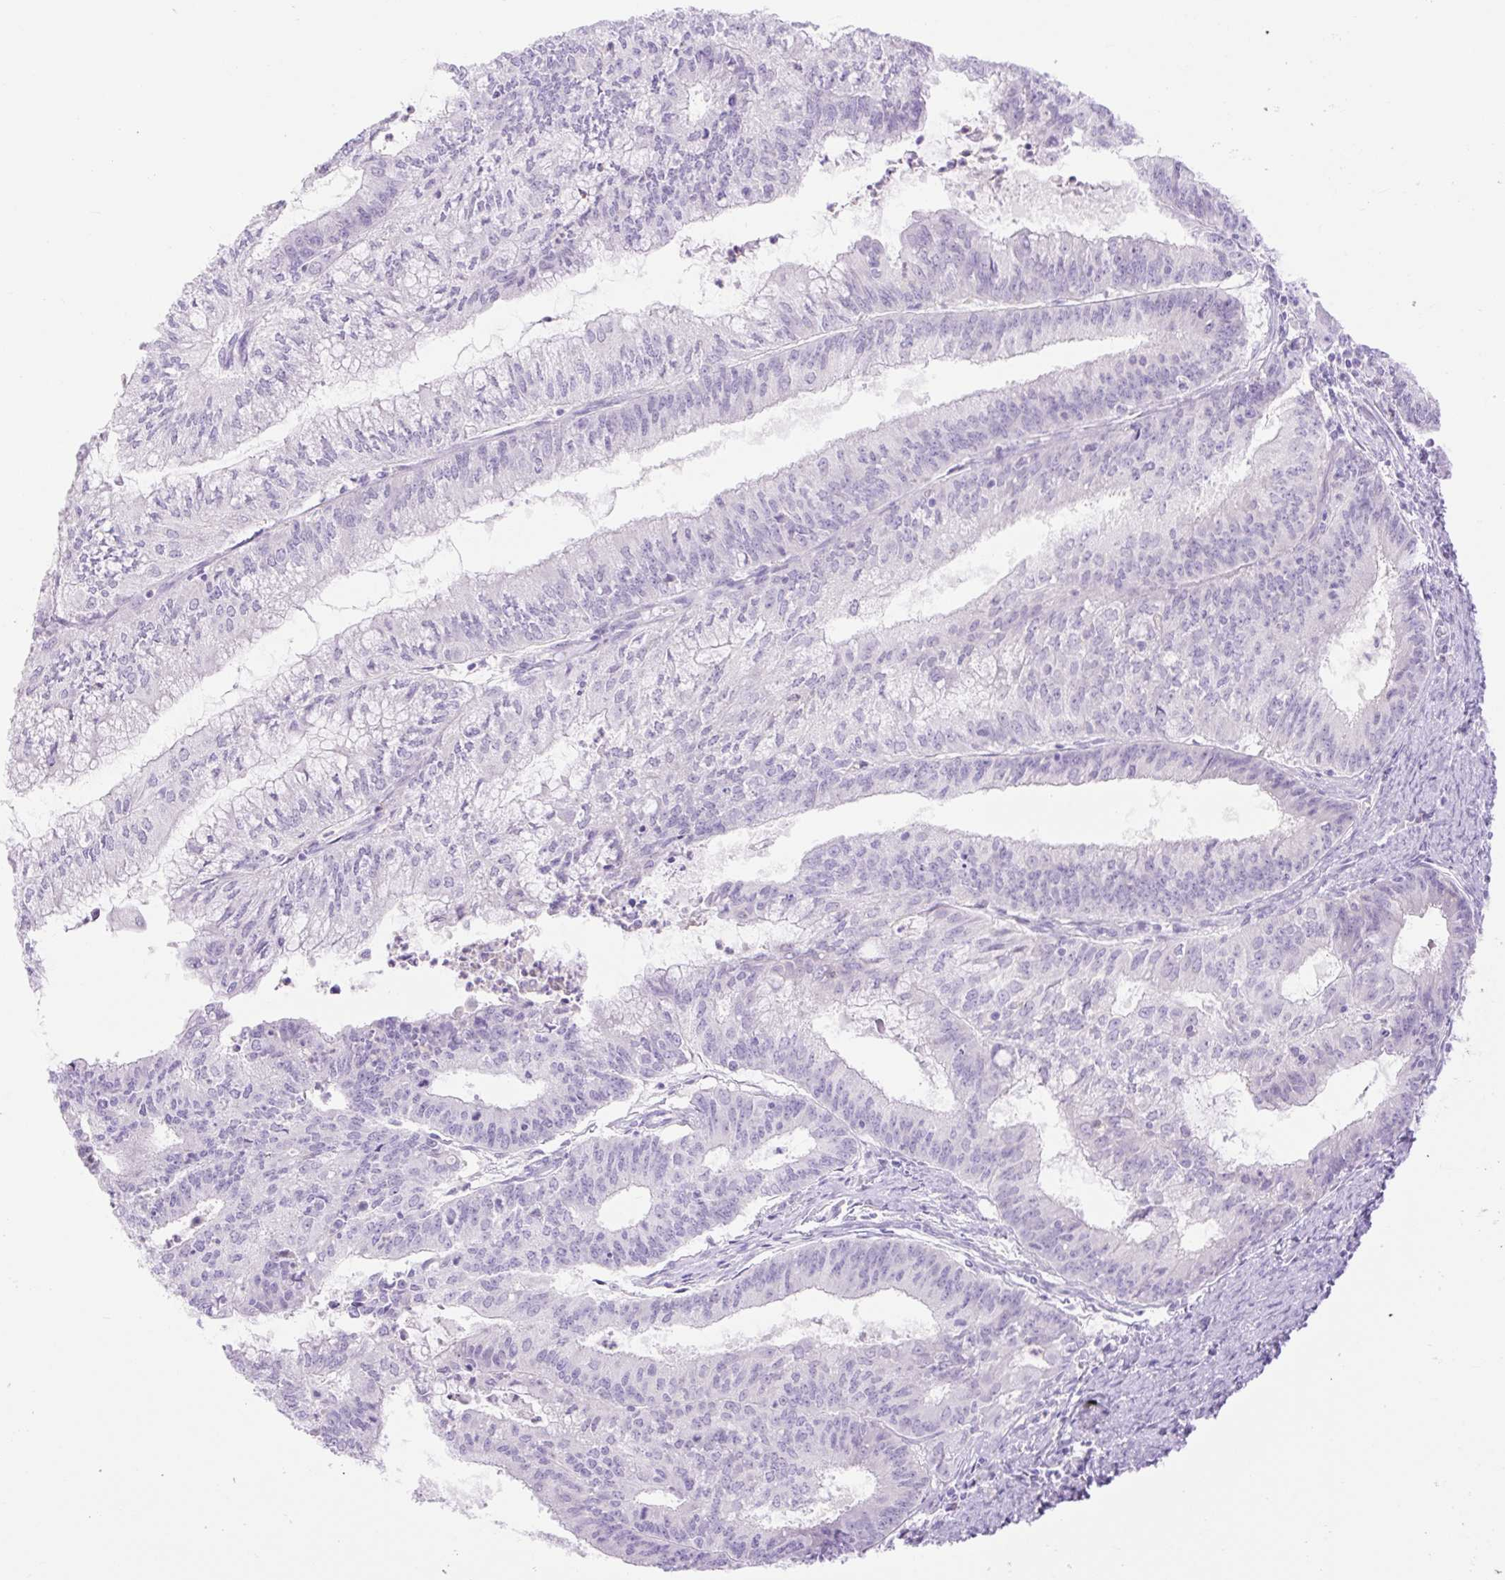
{"staining": {"intensity": "negative", "quantity": "none", "location": "none"}, "tissue": "endometrial cancer", "cell_type": "Tumor cells", "image_type": "cancer", "snomed": [{"axis": "morphology", "description": "Adenocarcinoma, NOS"}, {"axis": "topography", "description": "Endometrium"}], "caption": "This is an immunohistochemistry (IHC) histopathology image of human adenocarcinoma (endometrial). There is no expression in tumor cells.", "gene": "SLC25A40", "patient": {"sex": "female", "age": 61}}